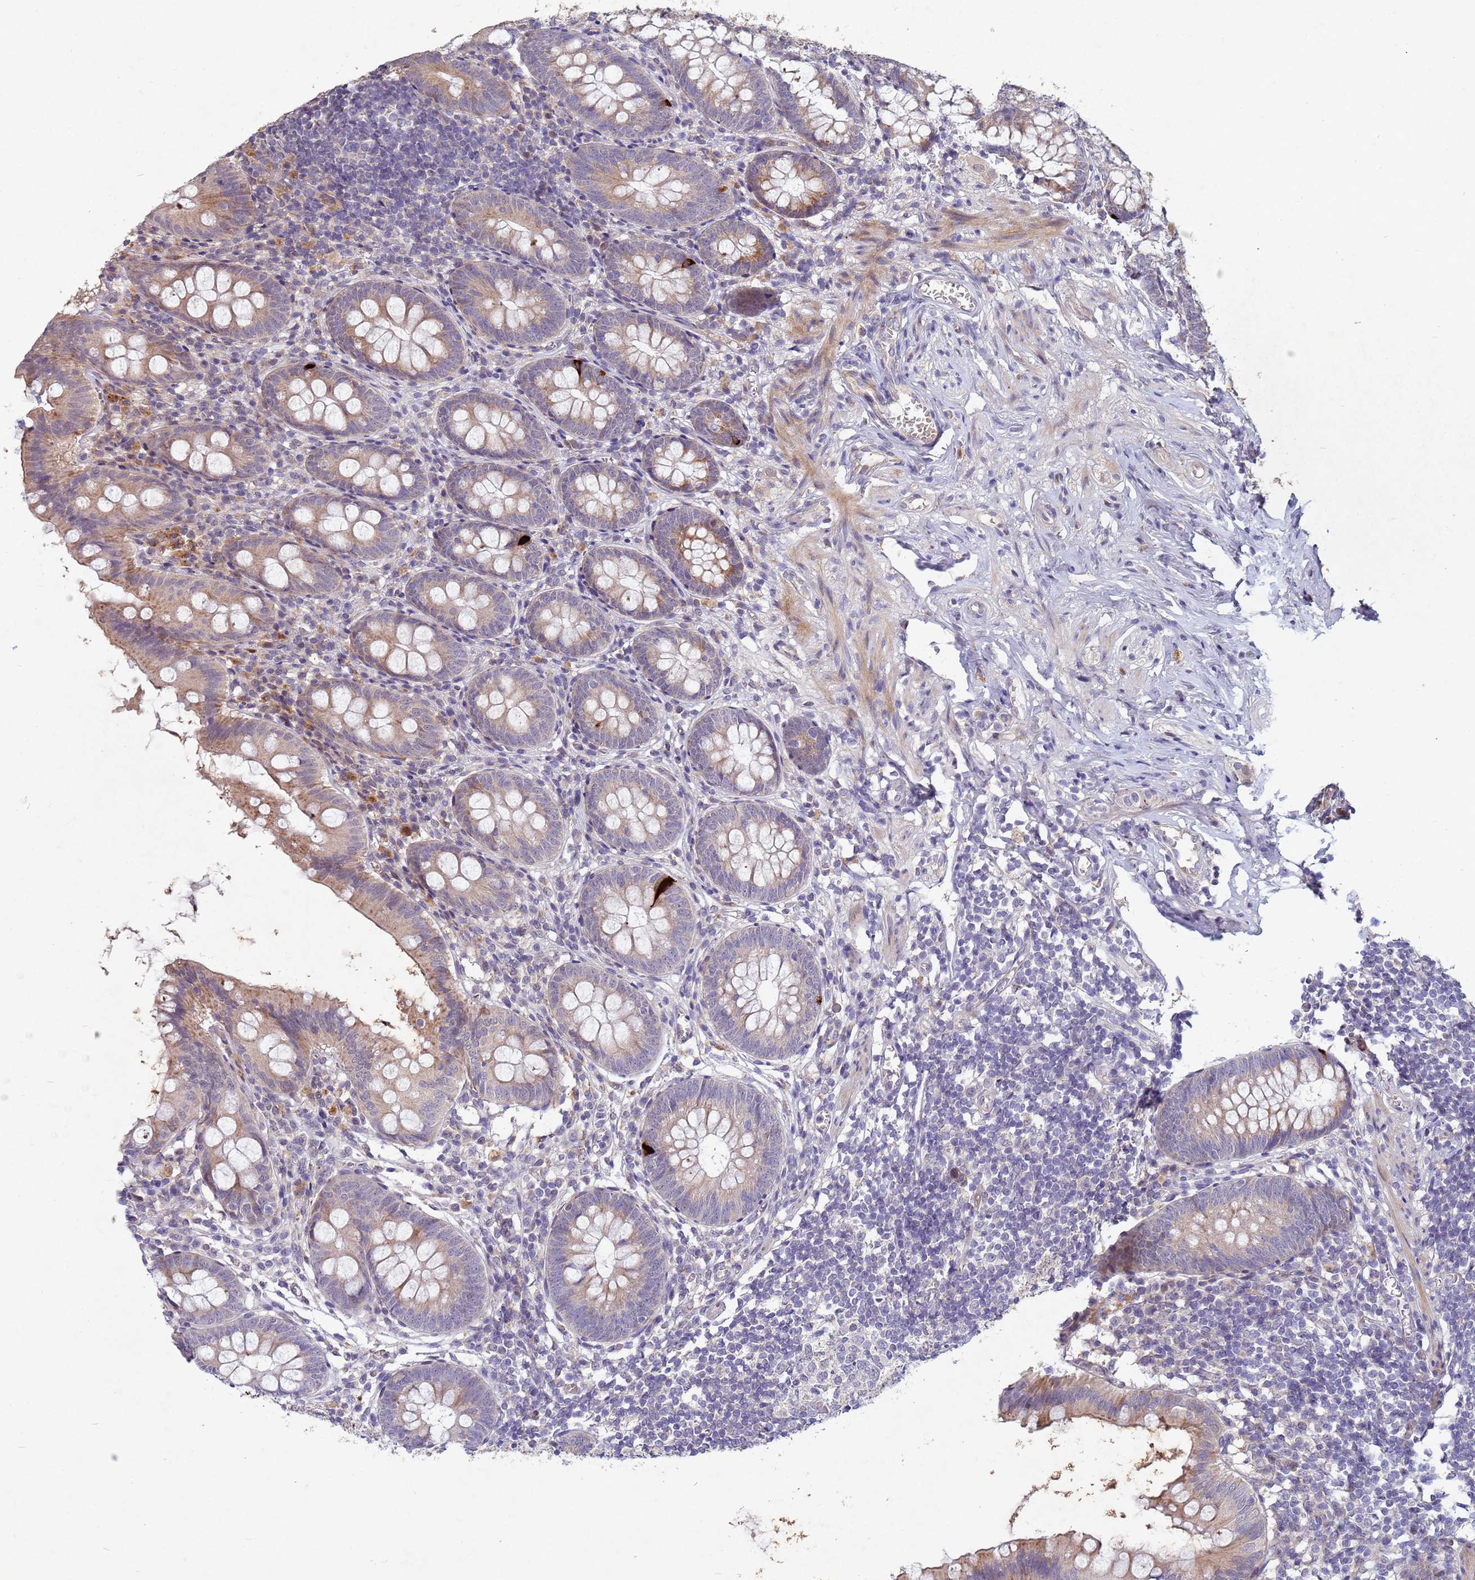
{"staining": {"intensity": "moderate", "quantity": "25%-75%", "location": "cytoplasmic/membranous"}, "tissue": "appendix", "cell_type": "Glandular cells", "image_type": "normal", "snomed": [{"axis": "morphology", "description": "Normal tissue, NOS"}, {"axis": "topography", "description": "Appendix"}], "caption": "A brown stain shows moderate cytoplasmic/membranous expression of a protein in glandular cells of normal appendix.", "gene": "TNPO2", "patient": {"sex": "female", "age": 51}}